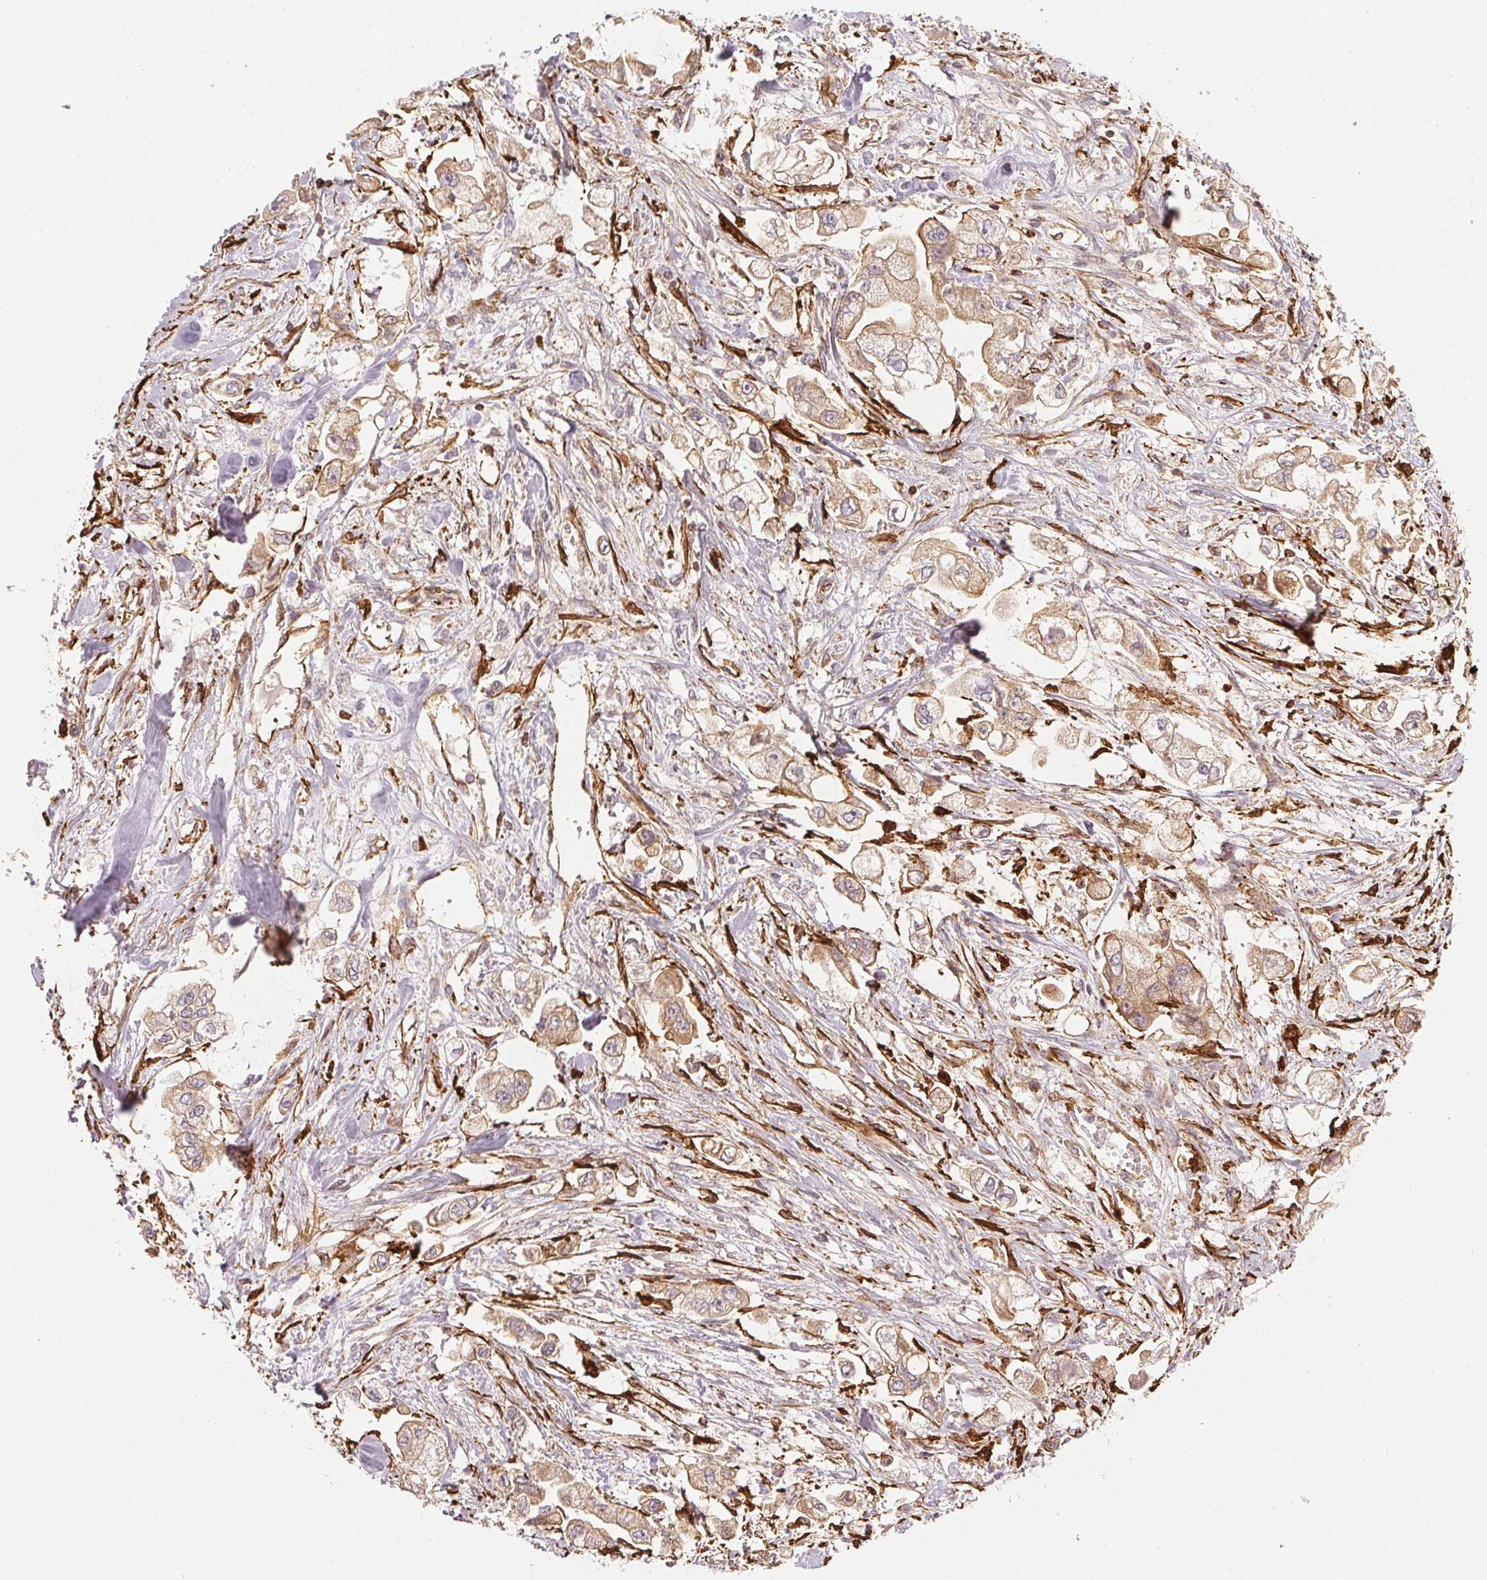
{"staining": {"intensity": "moderate", "quantity": ">75%", "location": "cytoplasmic/membranous"}, "tissue": "stomach cancer", "cell_type": "Tumor cells", "image_type": "cancer", "snomed": [{"axis": "morphology", "description": "Adenocarcinoma, NOS"}, {"axis": "topography", "description": "Stomach"}], "caption": "High-power microscopy captured an IHC histopathology image of stomach adenocarcinoma, revealing moderate cytoplasmic/membranous staining in about >75% of tumor cells. (brown staining indicates protein expression, while blue staining denotes nuclei).", "gene": "NADK2", "patient": {"sex": "male", "age": 62}}